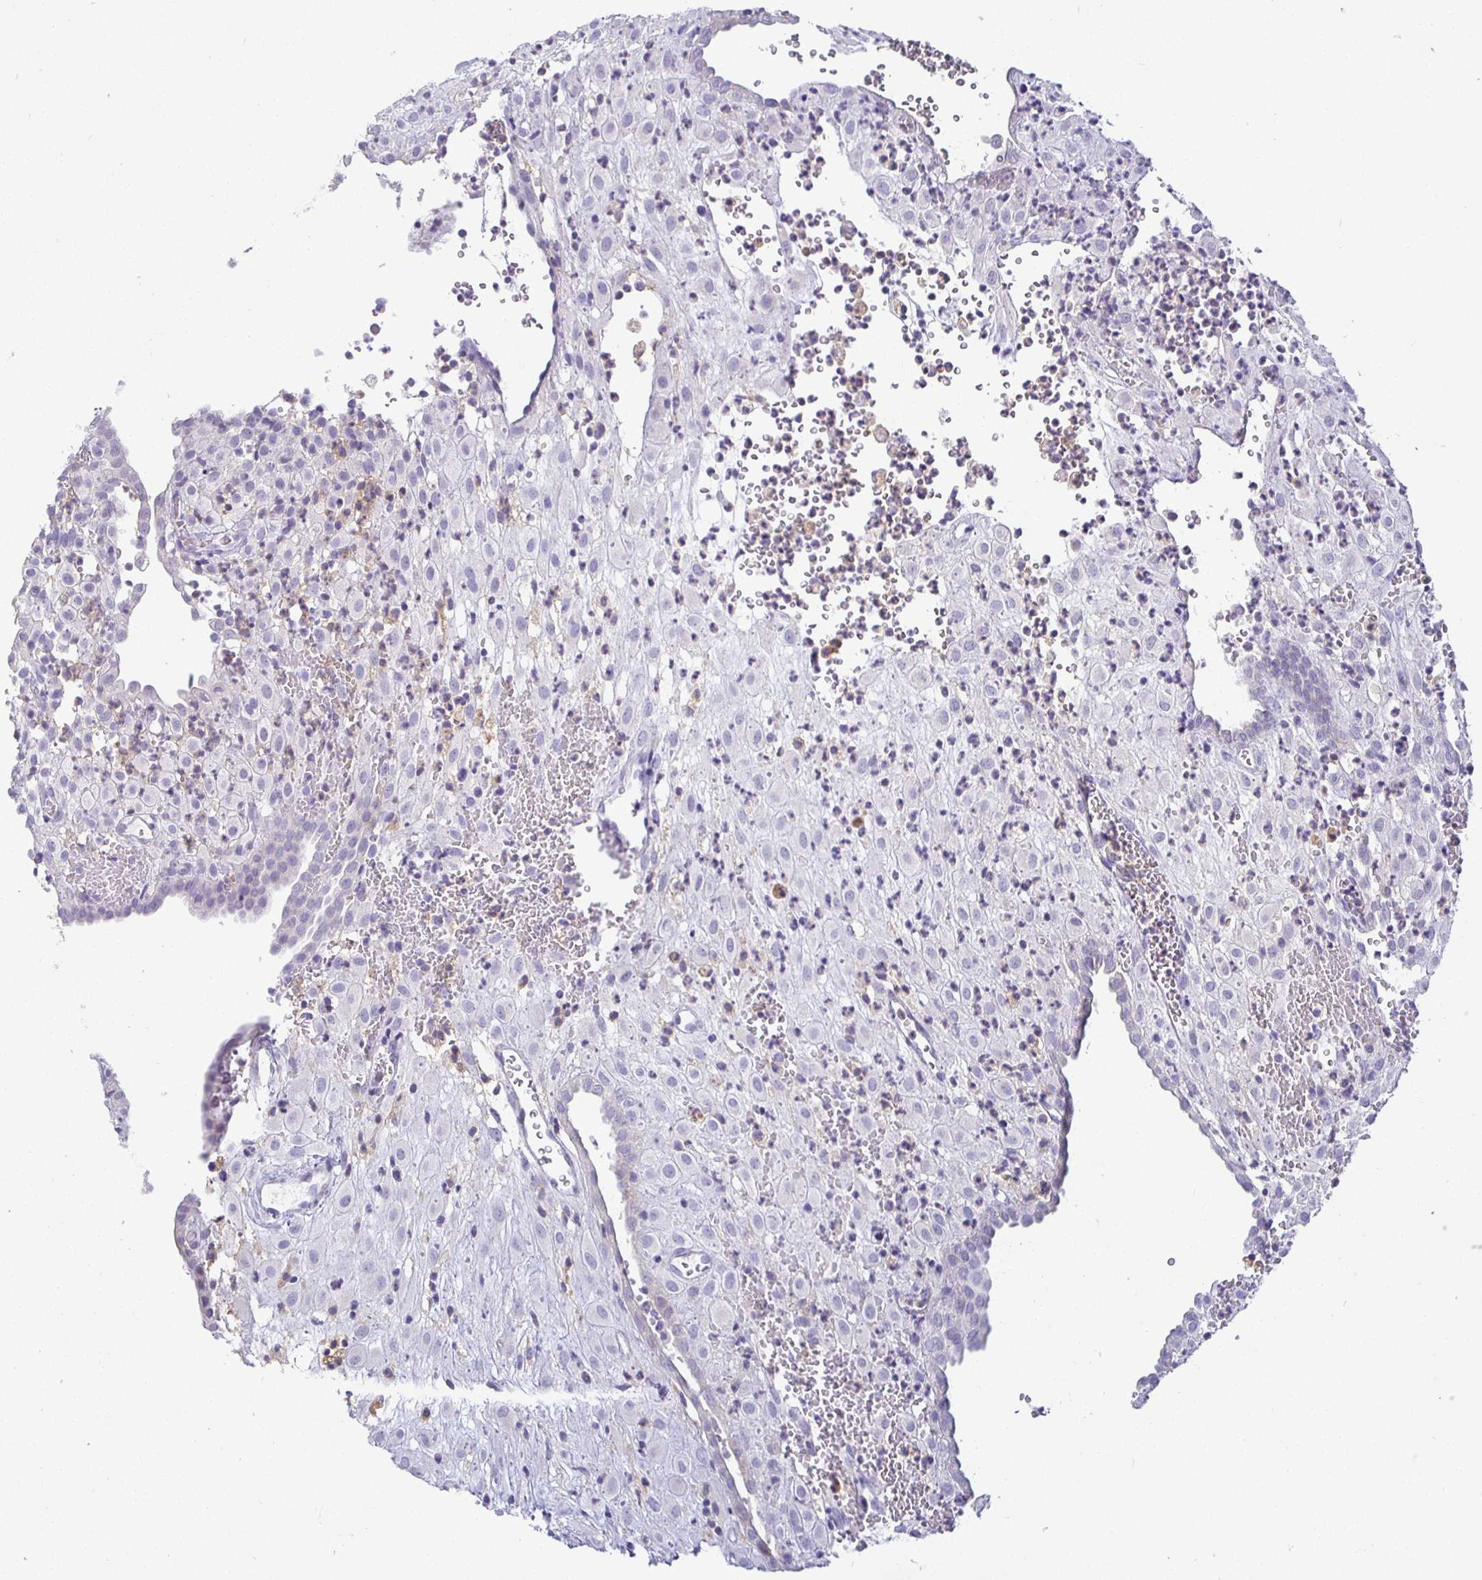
{"staining": {"intensity": "negative", "quantity": "none", "location": "none"}, "tissue": "placenta", "cell_type": "Decidual cells", "image_type": "normal", "snomed": [{"axis": "morphology", "description": "Normal tissue, NOS"}, {"axis": "topography", "description": "Placenta"}], "caption": "Placenta stained for a protein using immunohistochemistry (IHC) demonstrates no expression decidual cells.", "gene": "SIRPA", "patient": {"sex": "female", "age": 24}}